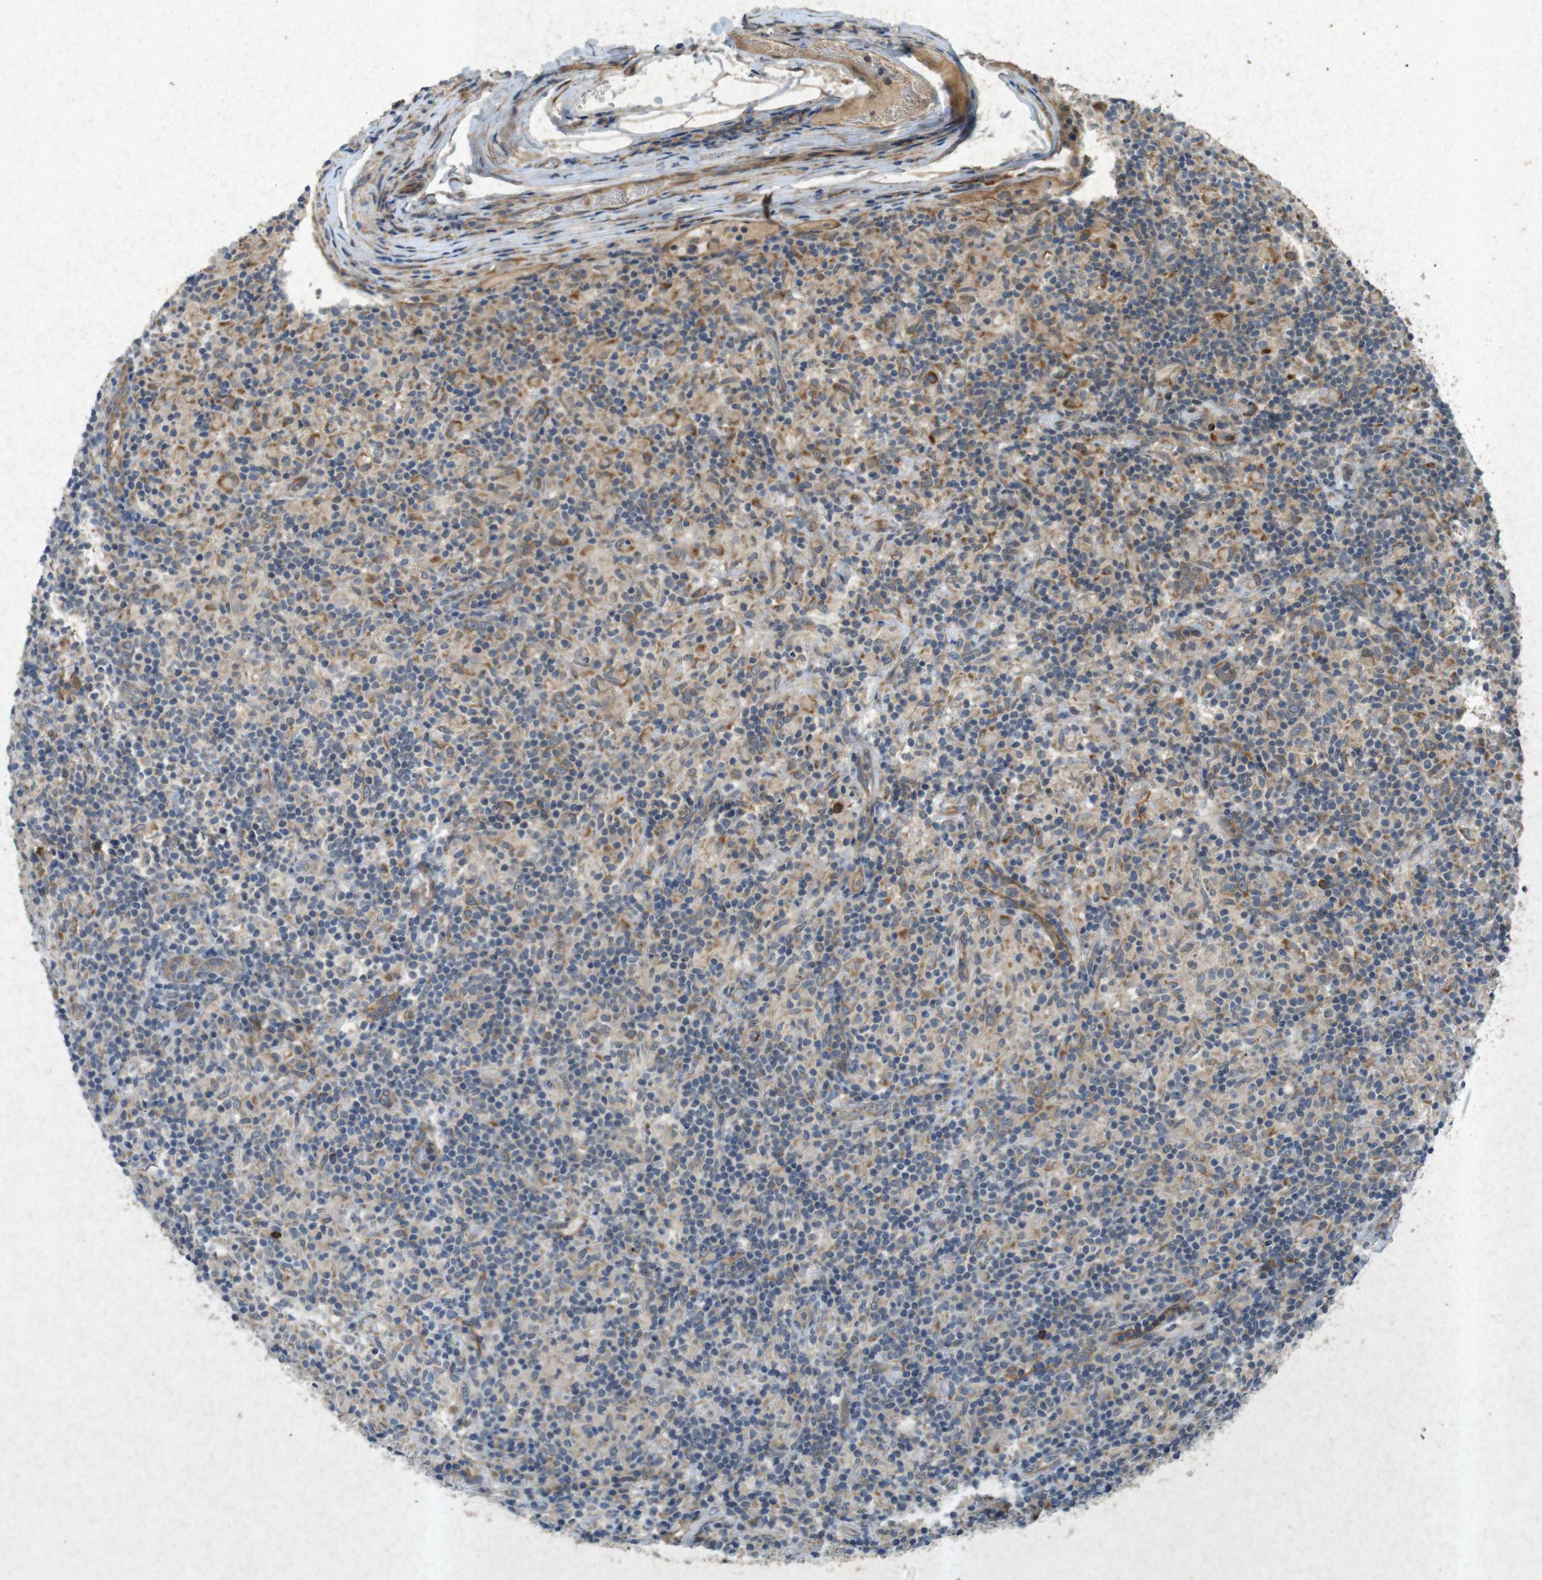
{"staining": {"intensity": "weak", "quantity": "25%-75%", "location": "cytoplasmic/membranous"}, "tissue": "lymphoma", "cell_type": "Tumor cells", "image_type": "cancer", "snomed": [{"axis": "morphology", "description": "Hodgkin's disease, NOS"}, {"axis": "topography", "description": "Lymph node"}], "caption": "Immunohistochemistry (IHC) (DAB (3,3'-diaminobenzidine)) staining of Hodgkin's disease displays weak cytoplasmic/membranous protein positivity in approximately 25%-75% of tumor cells.", "gene": "FLCN", "patient": {"sex": "male", "age": 70}}